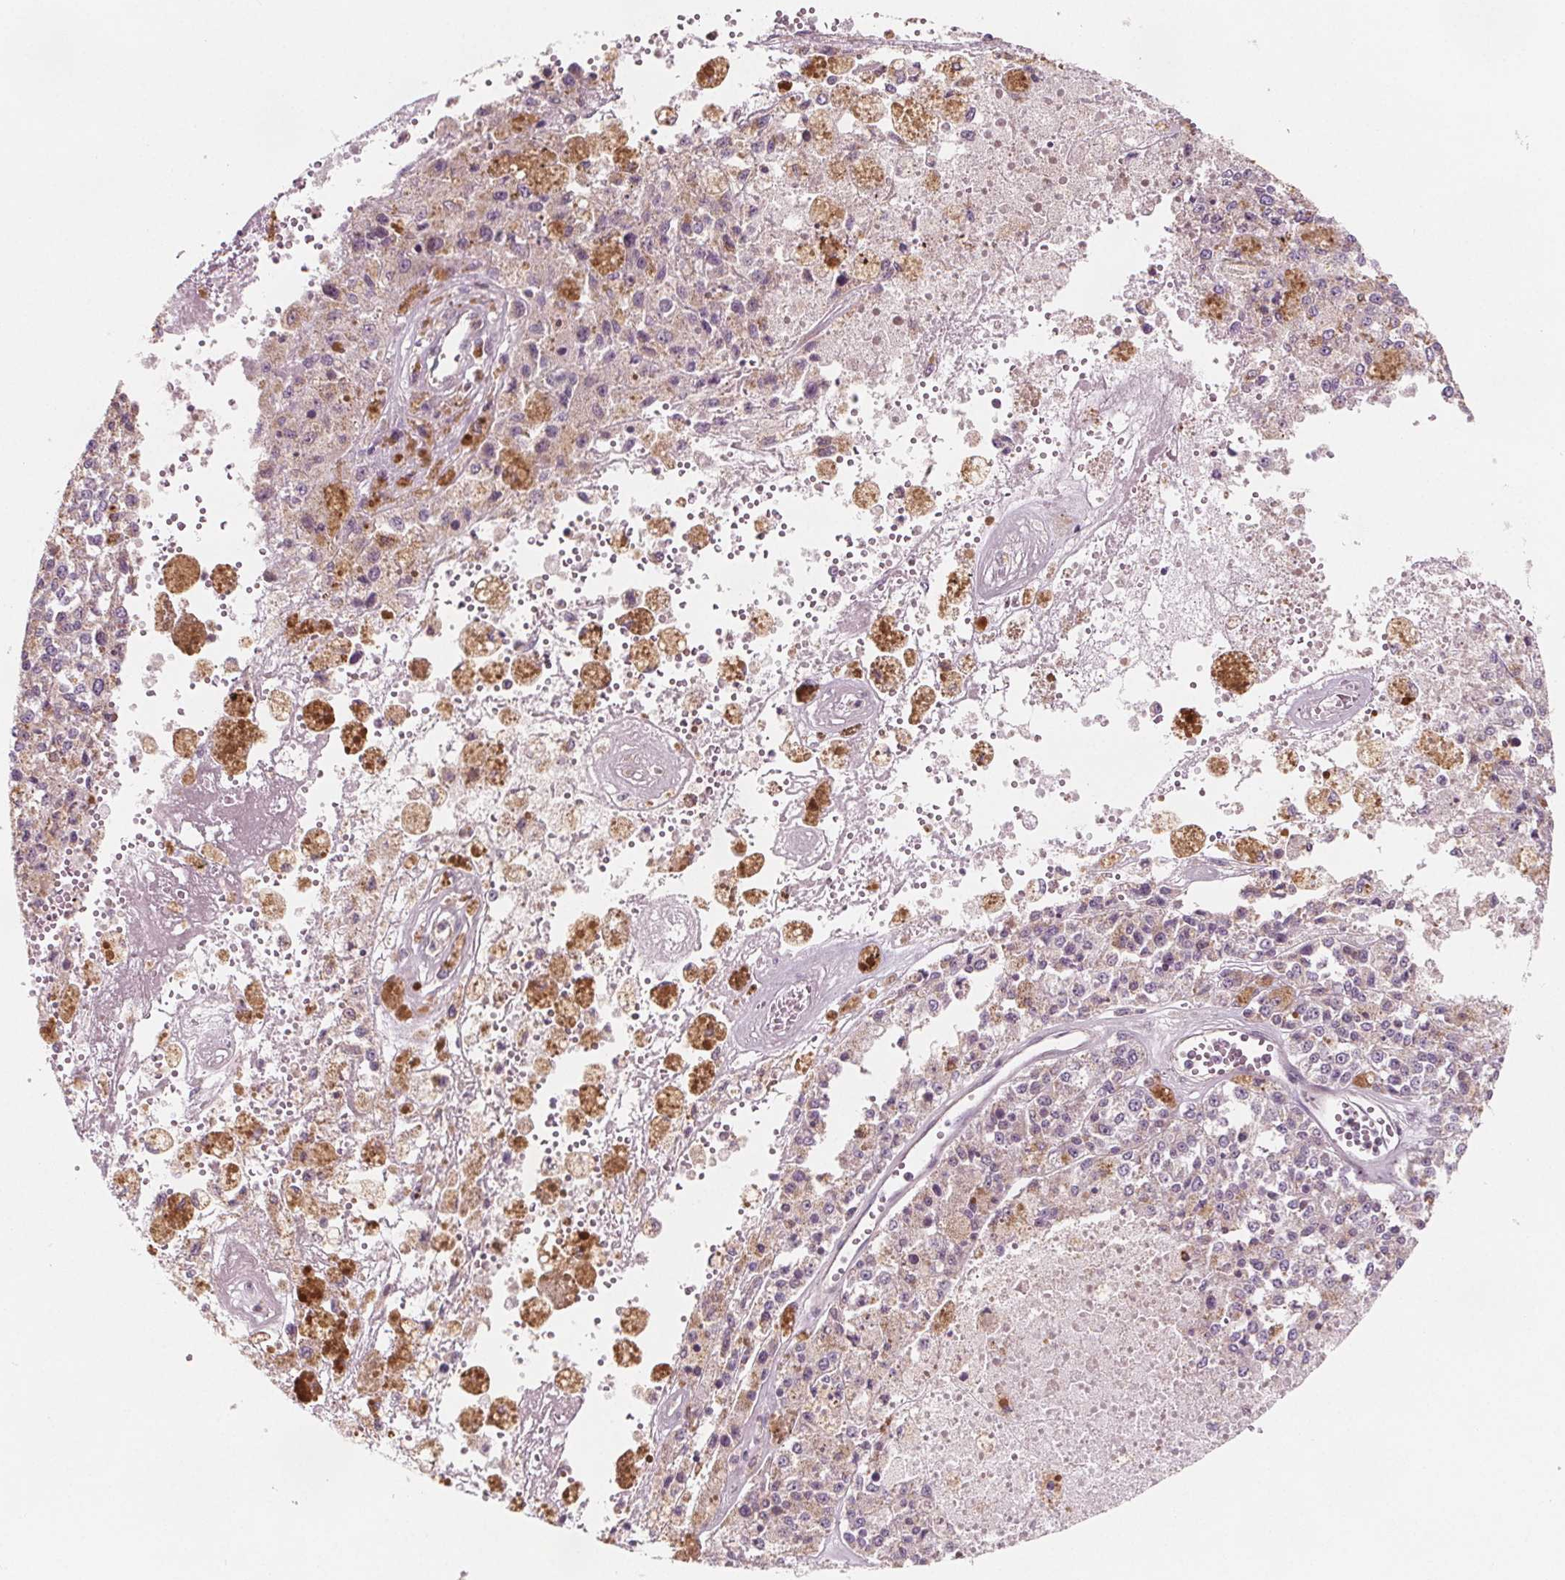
{"staining": {"intensity": "negative", "quantity": "none", "location": "none"}, "tissue": "melanoma", "cell_type": "Tumor cells", "image_type": "cancer", "snomed": [{"axis": "morphology", "description": "Malignant melanoma, Metastatic site"}, {"axis": "topography", "description": "Lymph node"}], "caption": "This is an immunohistochemistry histopathology image of melanoma. There is no staining in tumor cells.", "gene": "ADAM33", "patient": {"sex": "female", "age": 64}}